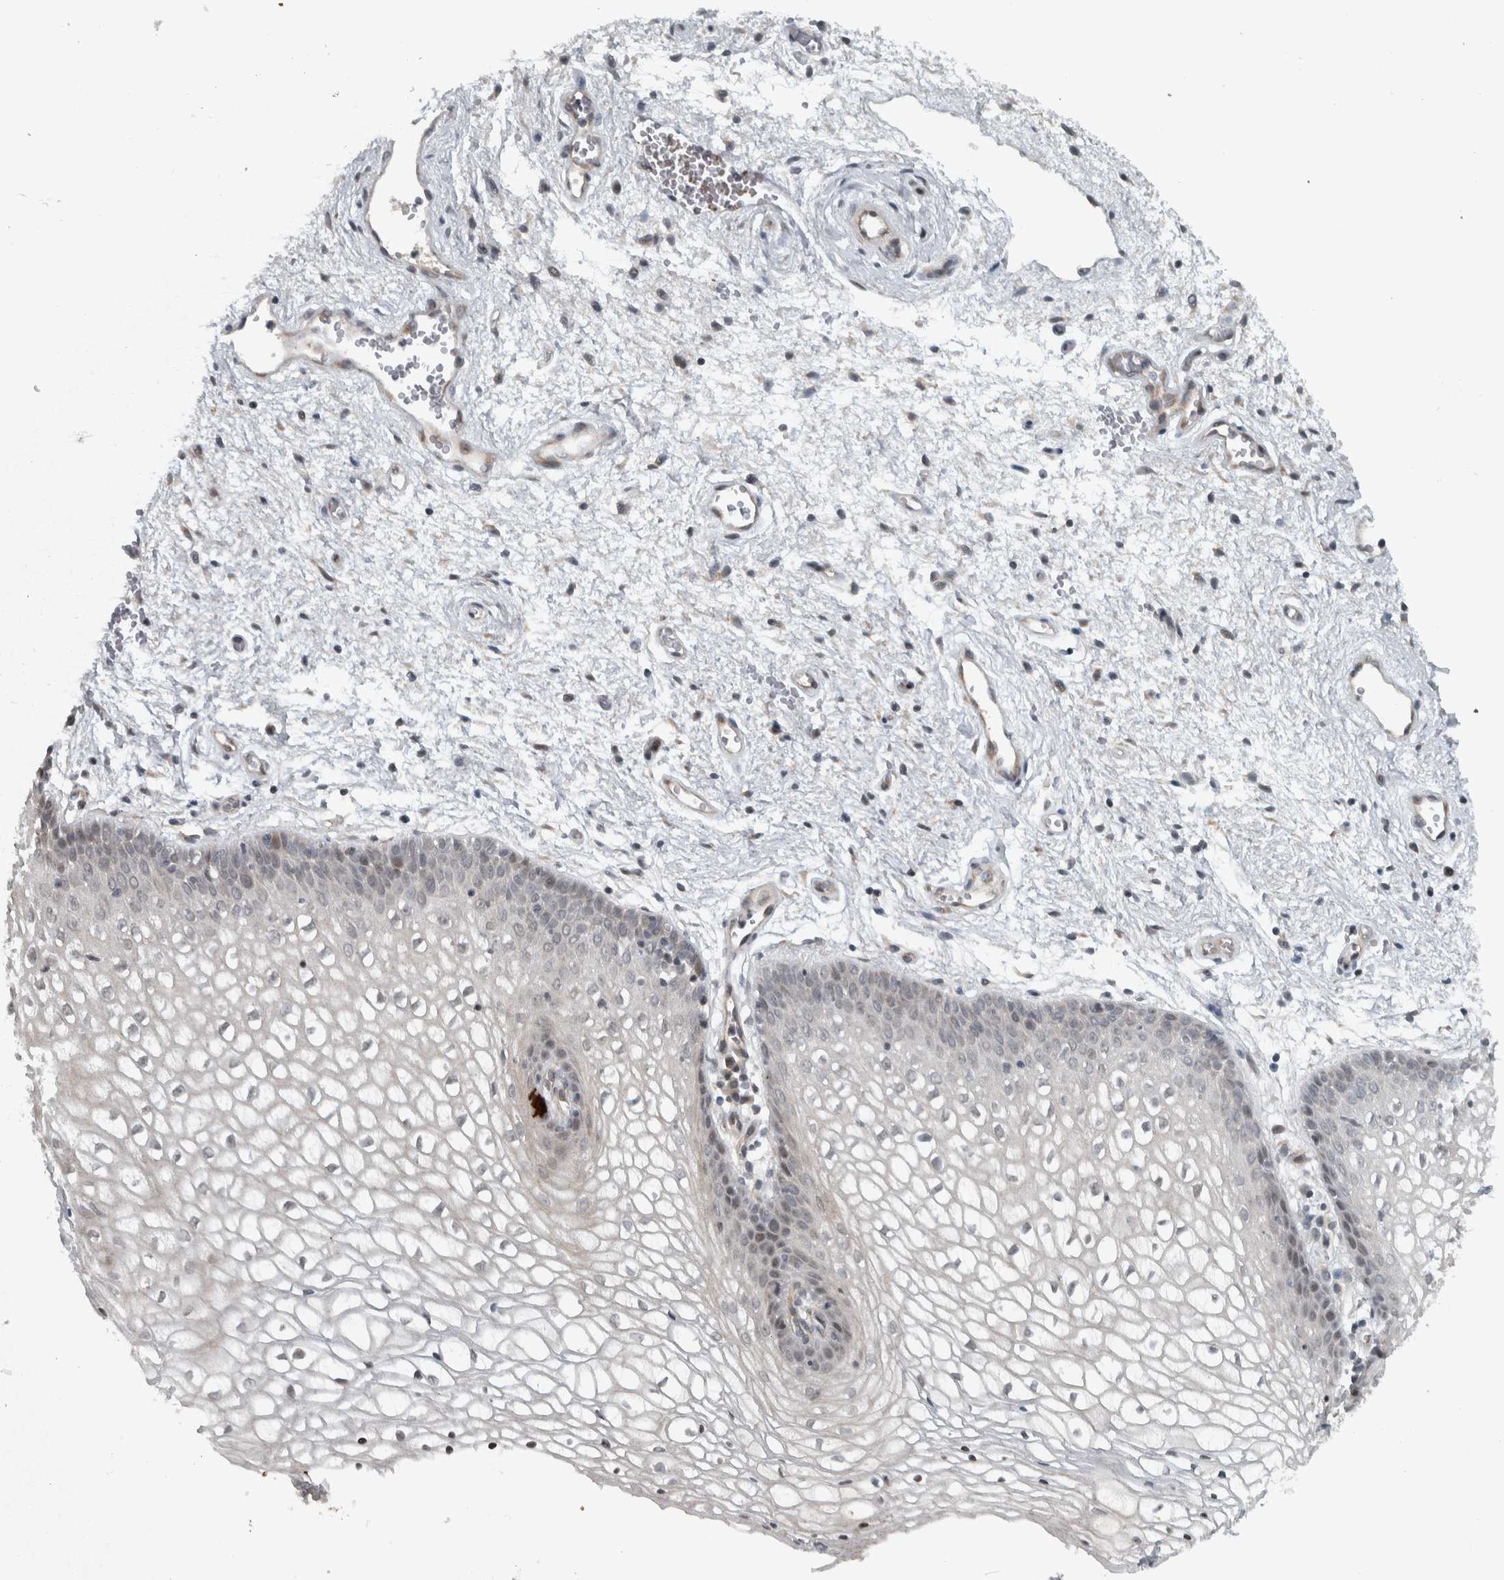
{"staining": {"intensity": "negative", "quantity": "none", "location": "none"}, "tissue": "vagina", "cell_type": "Squamous epithelial cells", "image_type": "normal", "snomed": [{"axis": "morphology", "description": "Normal tissue, NOS"}, {"axis": "topography", "description": "Vagina"}], "caption": "This is an immunohistochemistry micrograph of normal human vagina. There is no positivity in squamous epithelial cells.", "gene": "NAPG", "patient": {"sex": "female", "age": 34}}